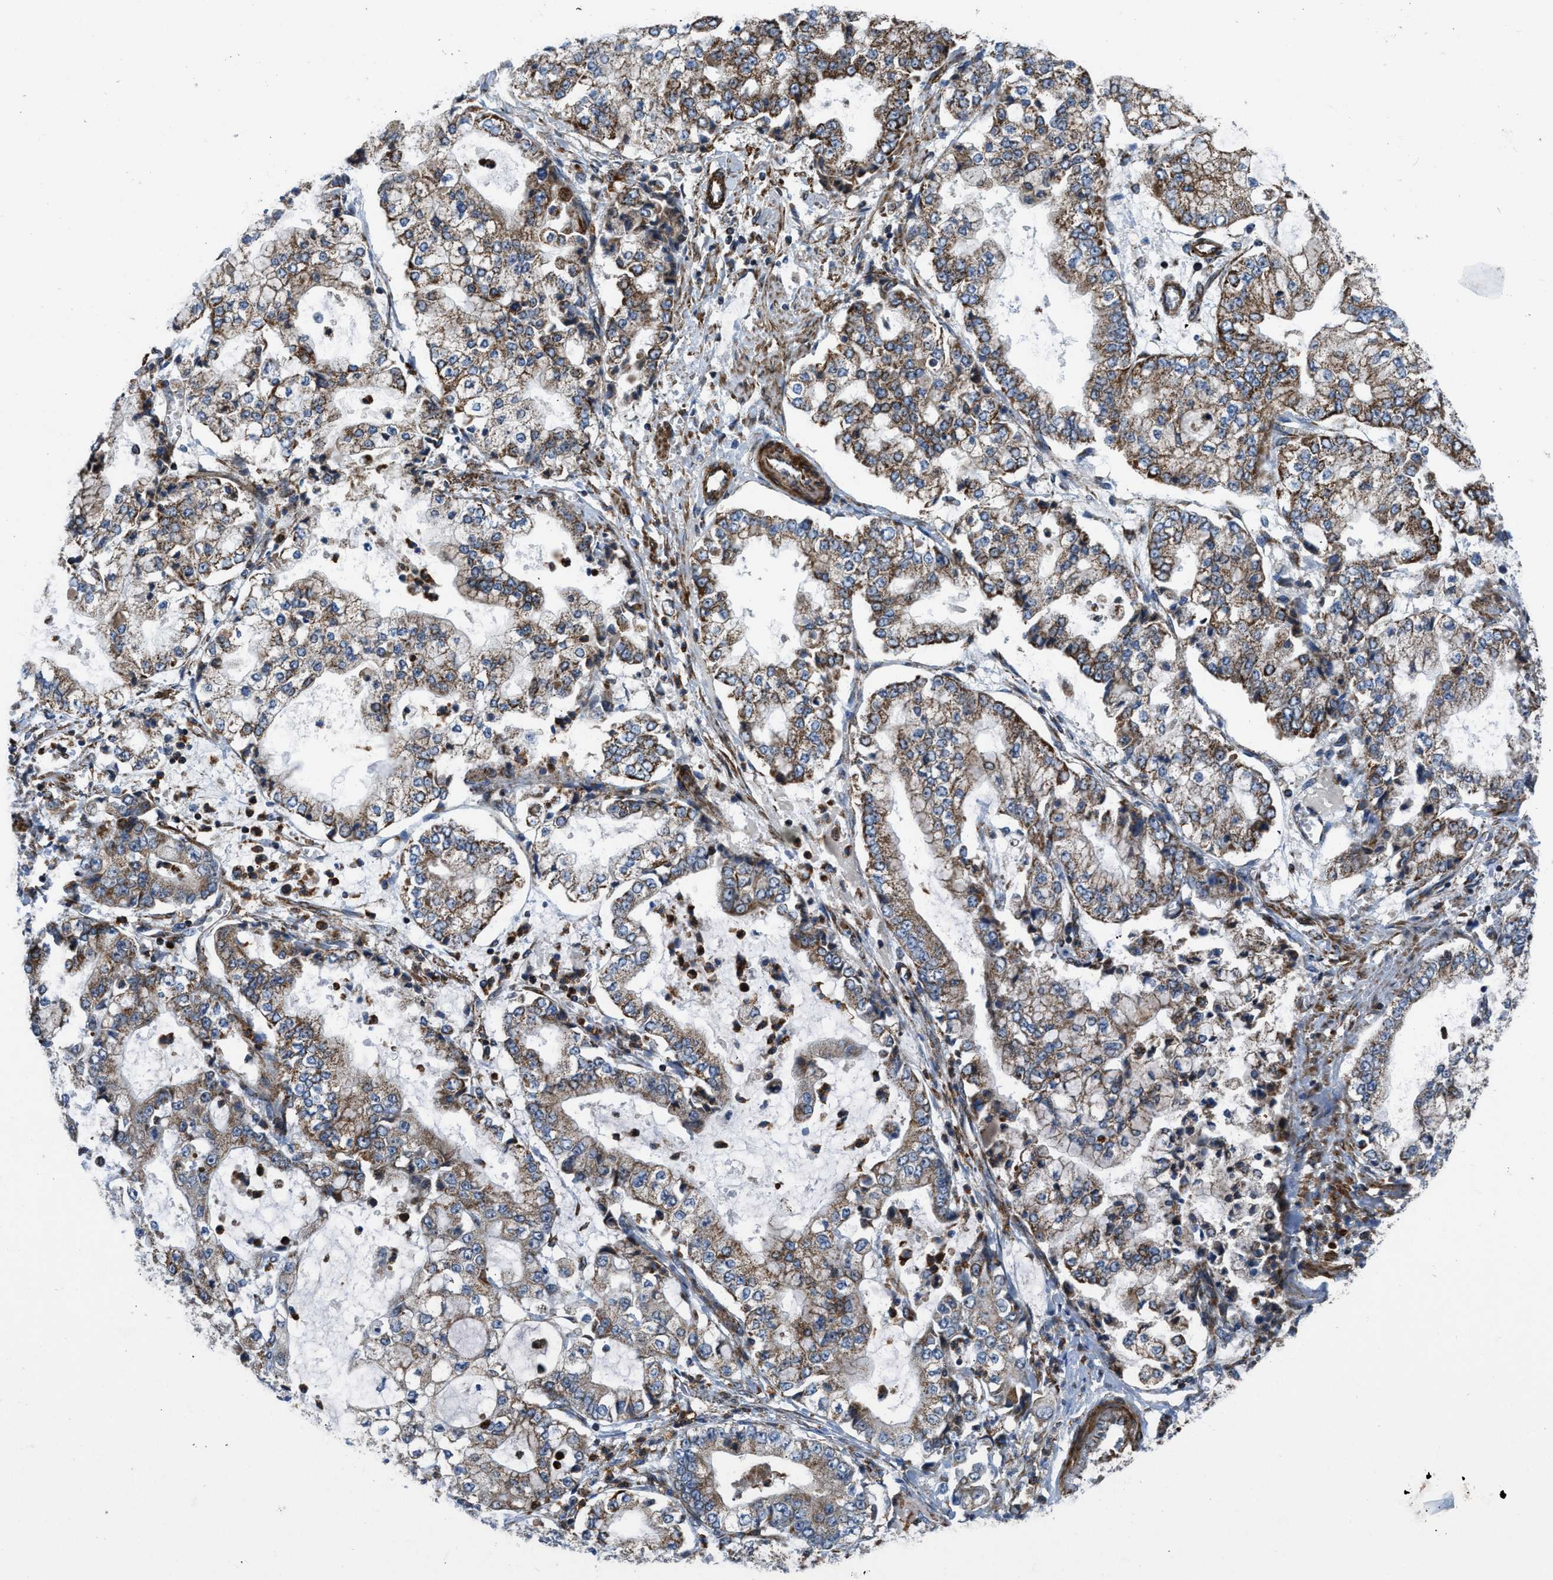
{"staining": {"intensity": "moderate", "quantity": ">75%", "location": "cytoplasmic/membranous"}, "tissue": "stomach cancer", "cell_type": "Tumor cells", "image_type": "cancer", "snomed": [{"axis": "morphology", "description": "Adenocarcinoma, NOS"}, {"axis": "topography", "description": "Stomach"}], "caption": "IHC micrograph of neoplastic tissue: adenocarcinoma (stomach) stained using IHC exhibits medium levels of moderate protein expression localized specifically in the cytoplasmic/membranous of tumor cells, appearing as a cytoplasmic/membranous brown color.", "gene": "GSDME", "patient": {"sex": "male", "age": 76}}